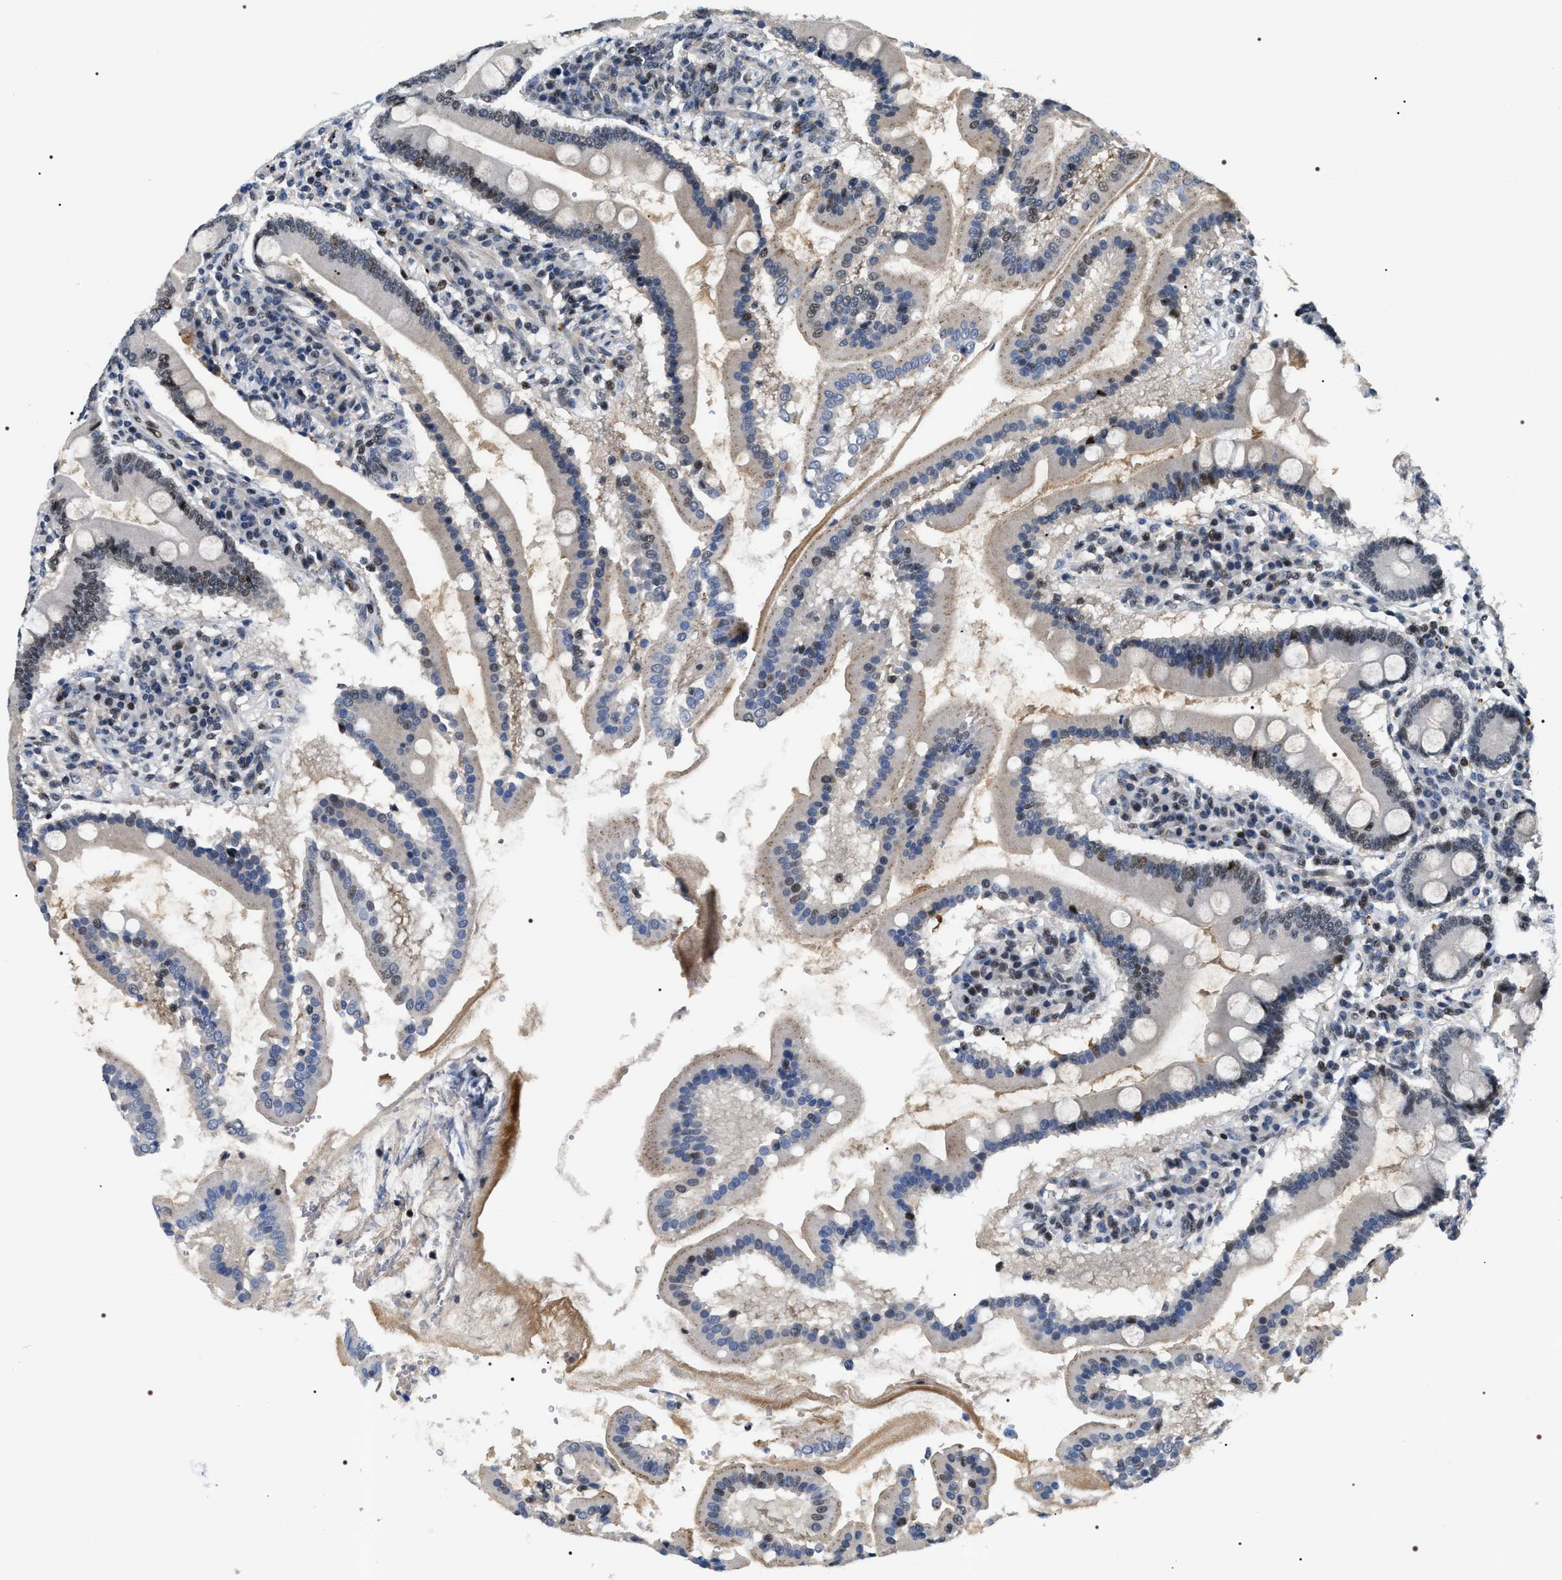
{"staining": {"intensity": "strong", "quantity": "25%-75%", "location": "nuclear"}, "tissue": "duodenum", "cell_type": "Glandular cells", "image_type": "normal", "snomed": [{"axis": "morphology", "description": "Normal tissue, NOS"}, {"axis": "topography", "description": "Duodenum"}], "caption": "This is a histology image of IHC staining of unremarkable duodenum, which shows strong positivity in the nuclear of glandular cells.", "gene": "C7orf25", "patient": {"sex": "male", "age": 50}}